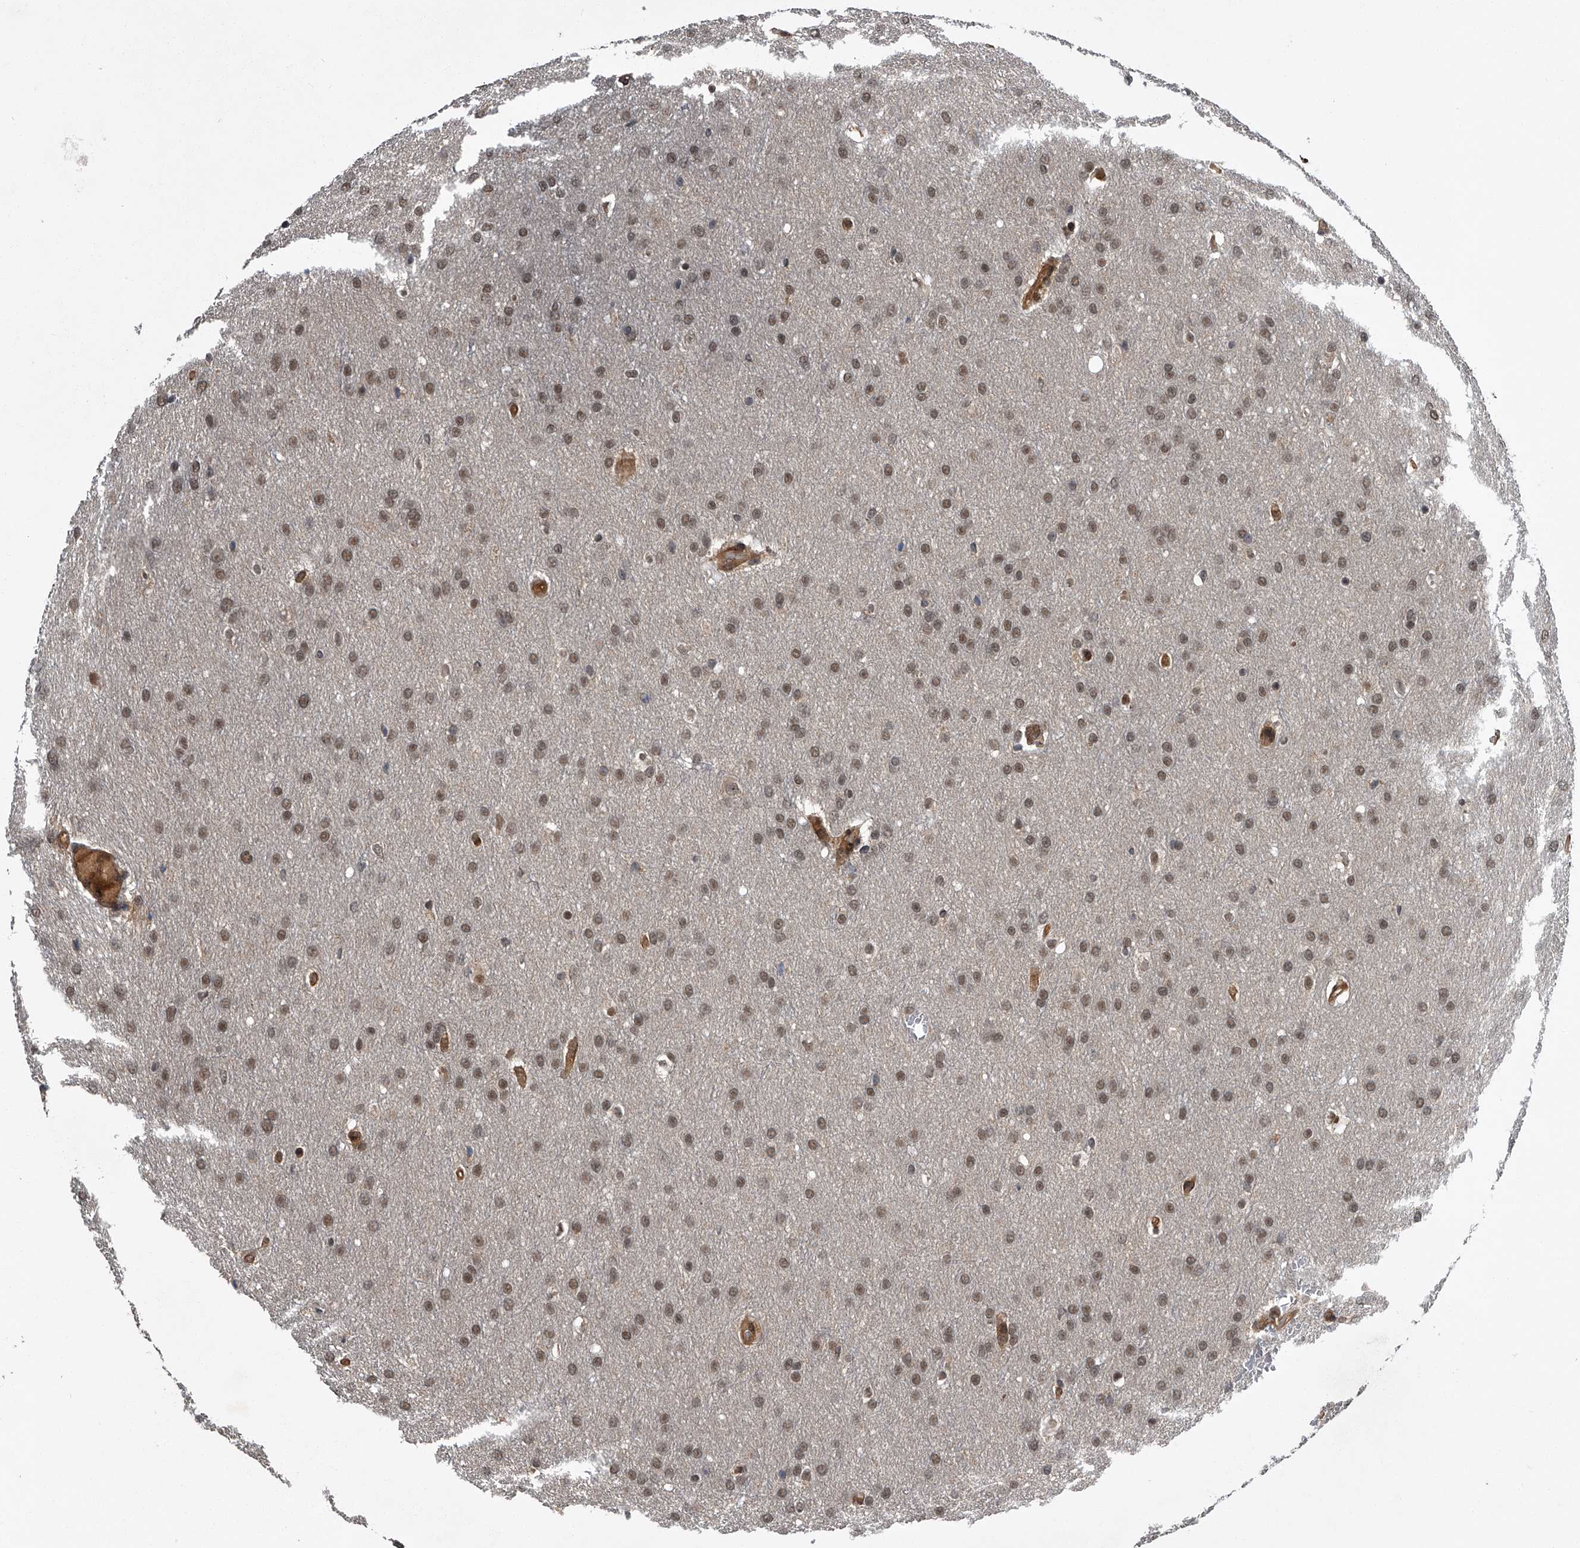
{"staining": {"intensity": "moderate", "quantity": ">75%", "location": "nuclear"}, "tissue": "glioma", "cell_type": "Tumor cells", "image_type": "cancer", "snomed": [{"axis": "morphology", "description": "Glioma, malignant, Low grade"}, {"axis": "topography", "description": "Brain"}], "caption": "IHC staining of malignant glioma (low-grade), which shows medium levels of moderate nuclear expression in approximately >75% of tumor cells indicating moderate nuclear protein staining. The staining was performed using DAB (brown) for protein detection and nuclei were counterstained in hematoxylin (blue).", "gene": "SLC12A8", "patient": {"sex": "female", "age": 37}}